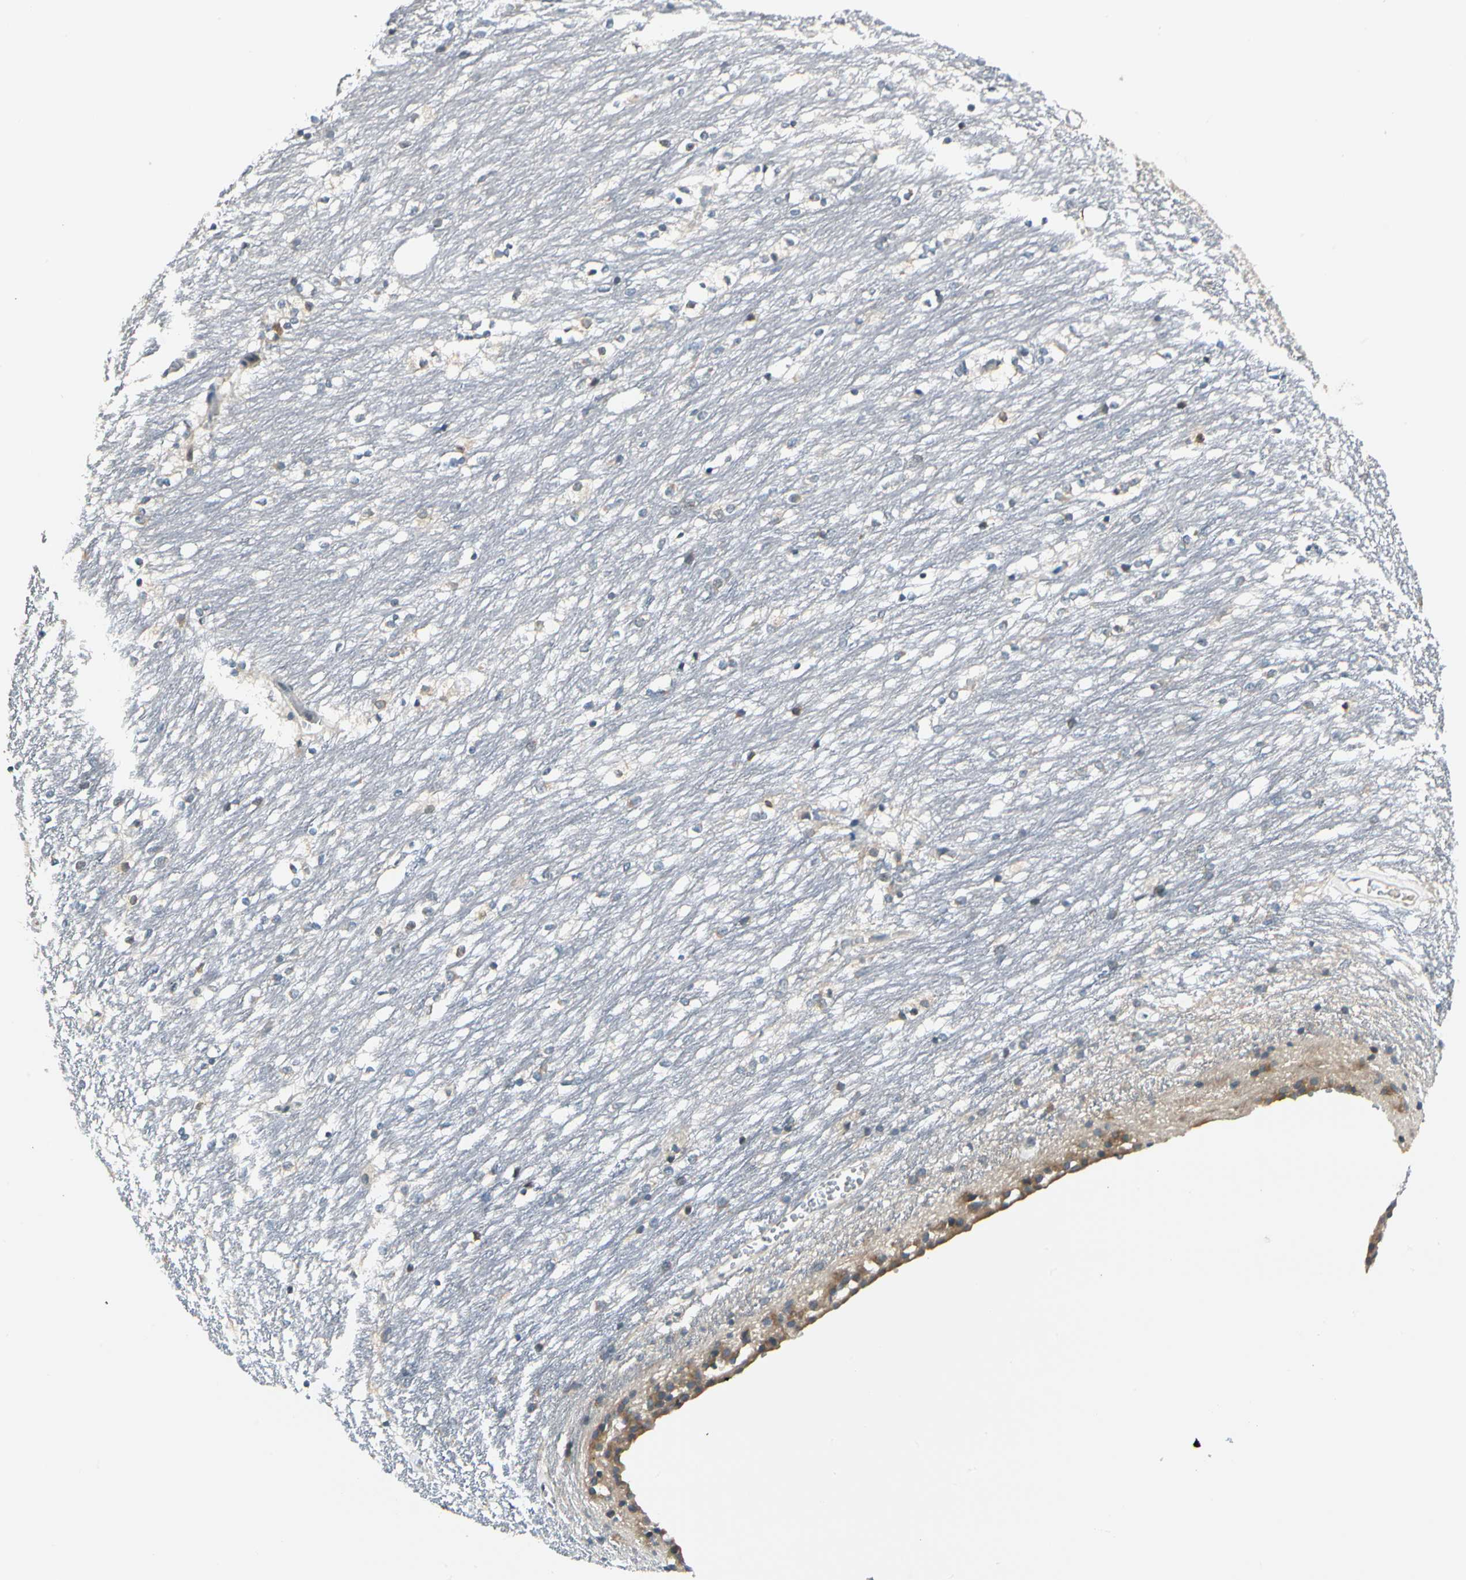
{"staining": {"intensity": "negative", "quantity": "none", "location": "none"}, "tissue": "caudate", "cell_type": "Glial cells", "image_type": "normal", "snomed": [{"axis": "morphology", "description": "Normal tissue, NOS"}, {"axis": "topography", "description": "Lateral ventricle wall"}], "caption": "The image exhibits no staining of glial cells in normal caudate.", "gene": "BNIP1", "patient": {"sex": "female", "age": 19}}